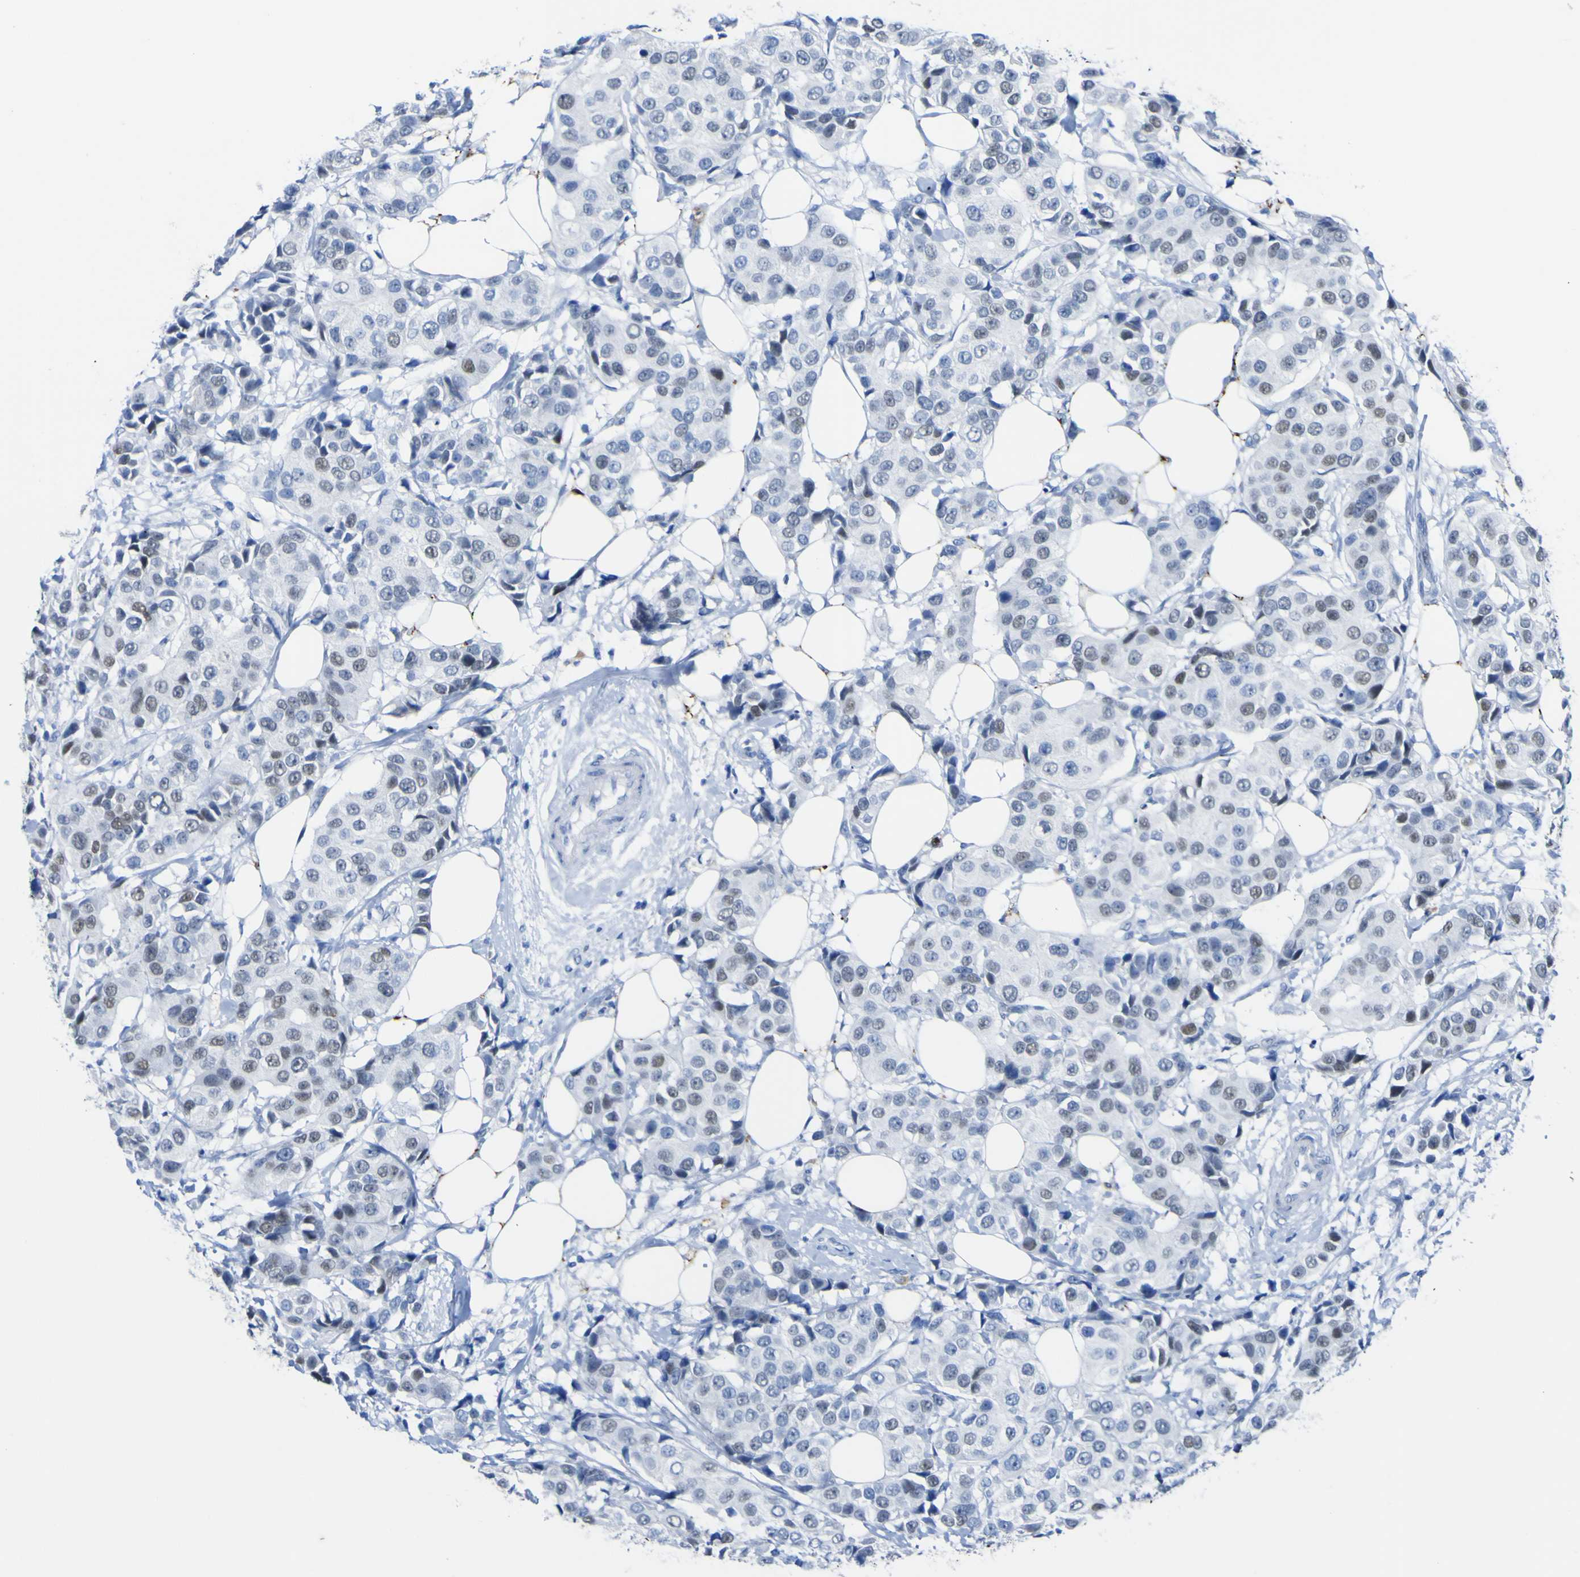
{"staining": {"intensity": "weak", "quantity": "<25%", "location": "nuclear"}, "tissue": "breast cancer", "cell_type": "Tumor cells", "image_type": "cancer", "snomed": [{"axis": "morphology", "description": "Normal tissue, NOS"}, {"axis": "morphology", "description": "Duct carcinoma"}, {"axis": "topography", "description": "Breast"}], "caption": "Protein analysis of intraductal carcinoma (breast) shows no significant expression in tumor cells.", "gene": "DACH1", "patient": {"sex": "female", "age": 39}}